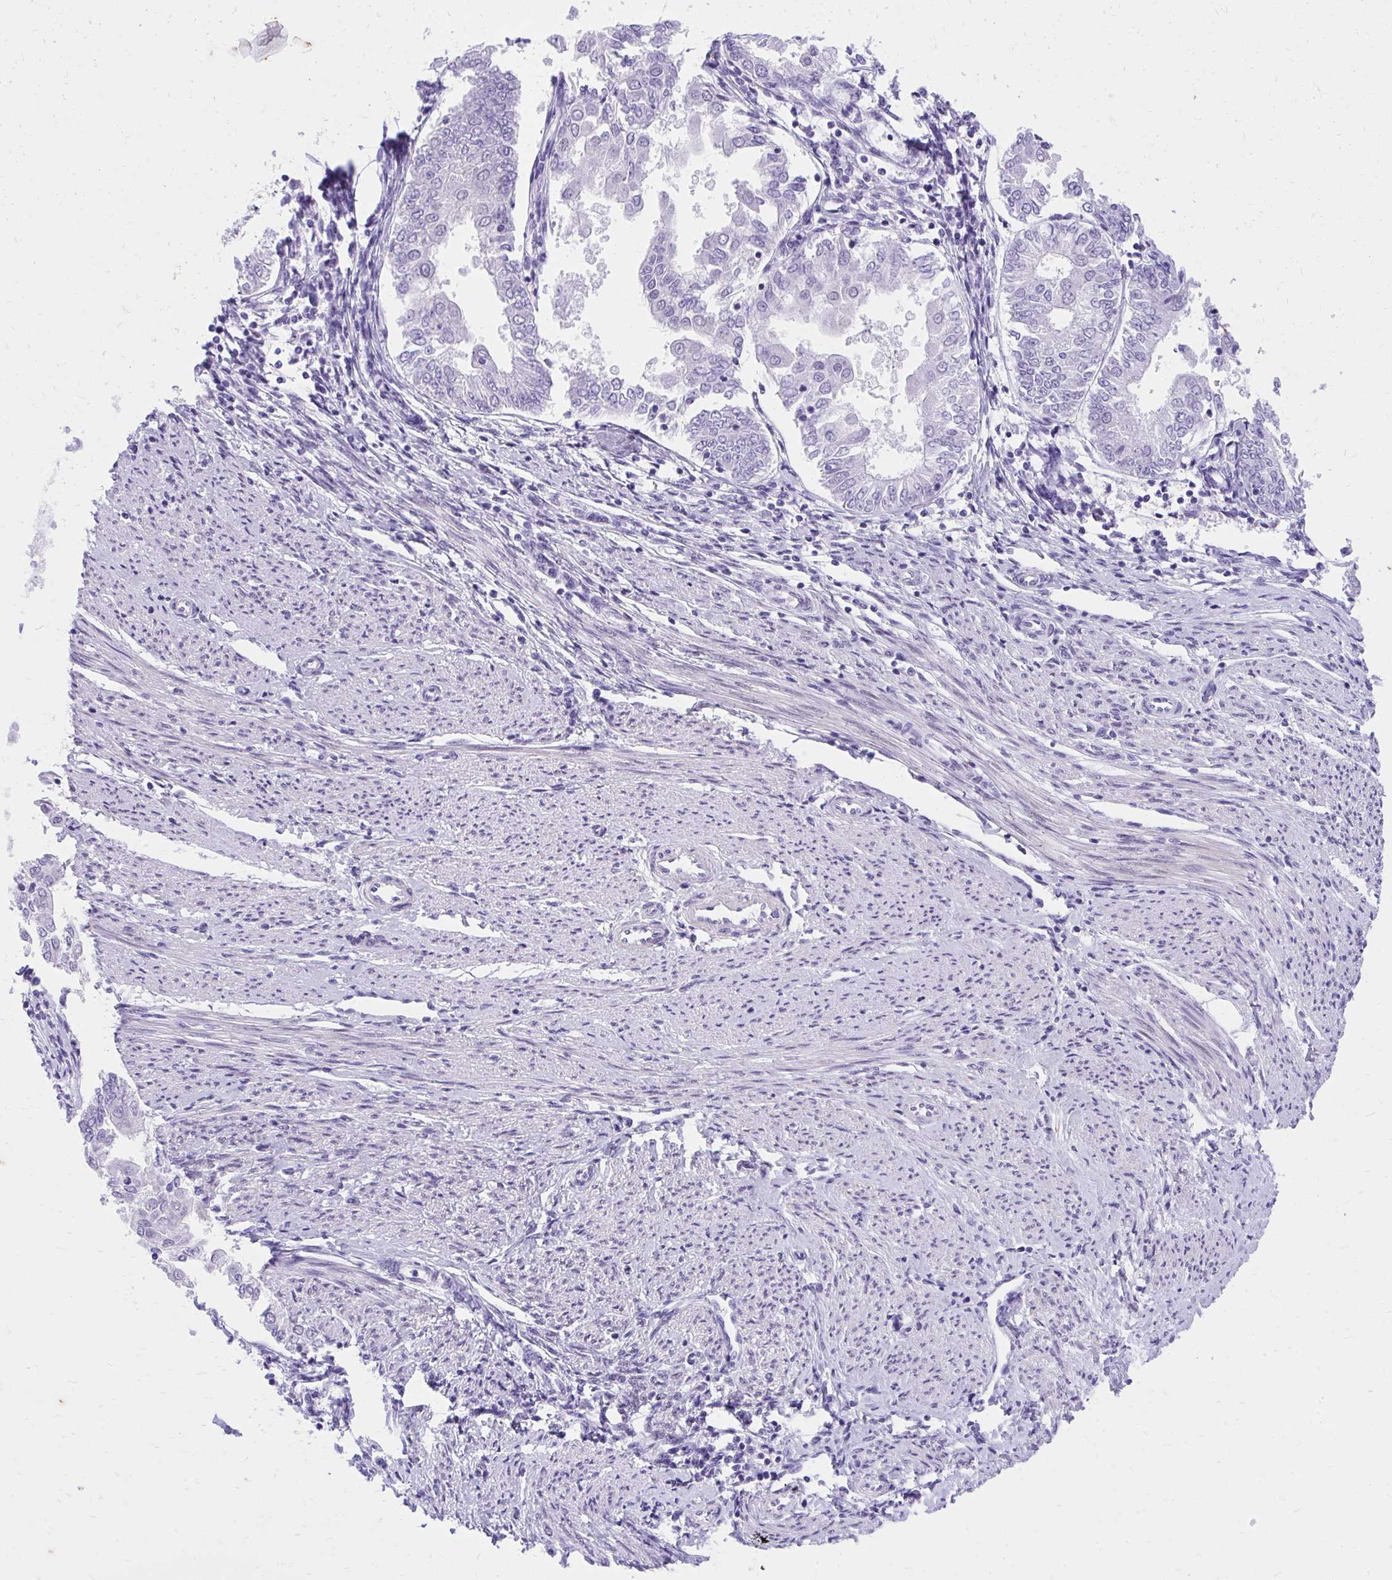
{"staining": {"intensity": "negative", "quantity": "none", "location": "none"}, "tissue": "endometrial cancer", "cell_type": "Tumor cells", "image_type": "cancer", "snomed": [{"axis": "morphology", "description": "Adenocarcinoma, NOS"}, {"axis": "topography", "description": "Endometrium"}], "caption": "Immunohistochemical staining of endometrial cancer (adenocarcinoma) shows no significant expression in tumor cells. (IHC, brightfield microscopy, high magnification).", "gene": "KLK1", "patient": {"sex": "female", "age": 68}}